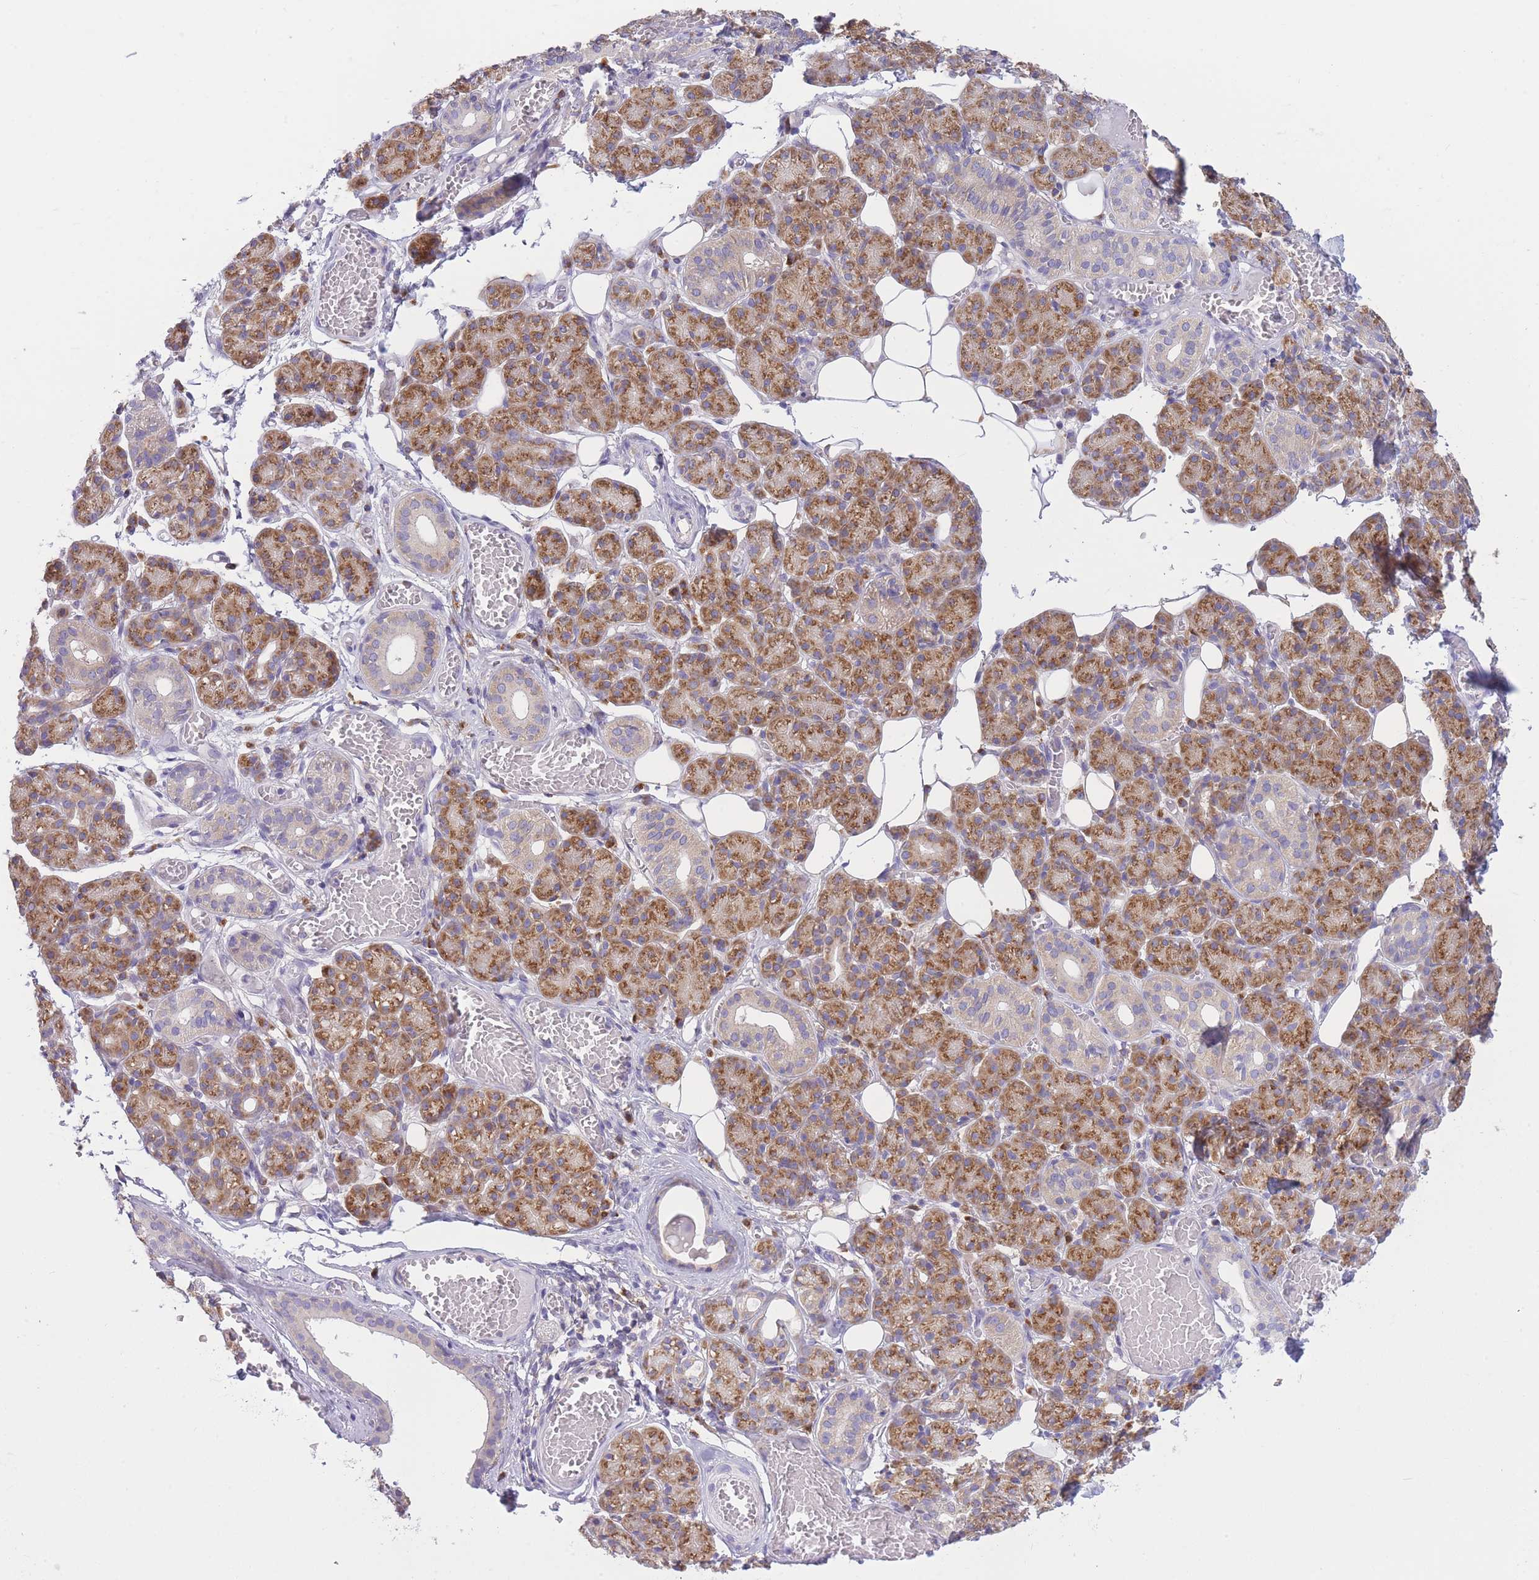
{"staining": {"intensity": "strong", "quantity": "25%-75%", "location": "cytoplasmic/membranous"}, "tissue": "salivary gland", "cell_type": "Glandular cells", "image_type": "normal", "snomed": [{"axis": "morphology", "description": "Normal tissue, NOS"}, {"axis": "topography", "description": "Salivary gland"}], "caption": "Immunohistochemical staining of benign human salivary gland displays strong cytoplasmic/membranous protein expression in approximately 25%-75% of glandular cells.", "gene": "COPG1", "patient": {"sex": "male", "age": 63}}